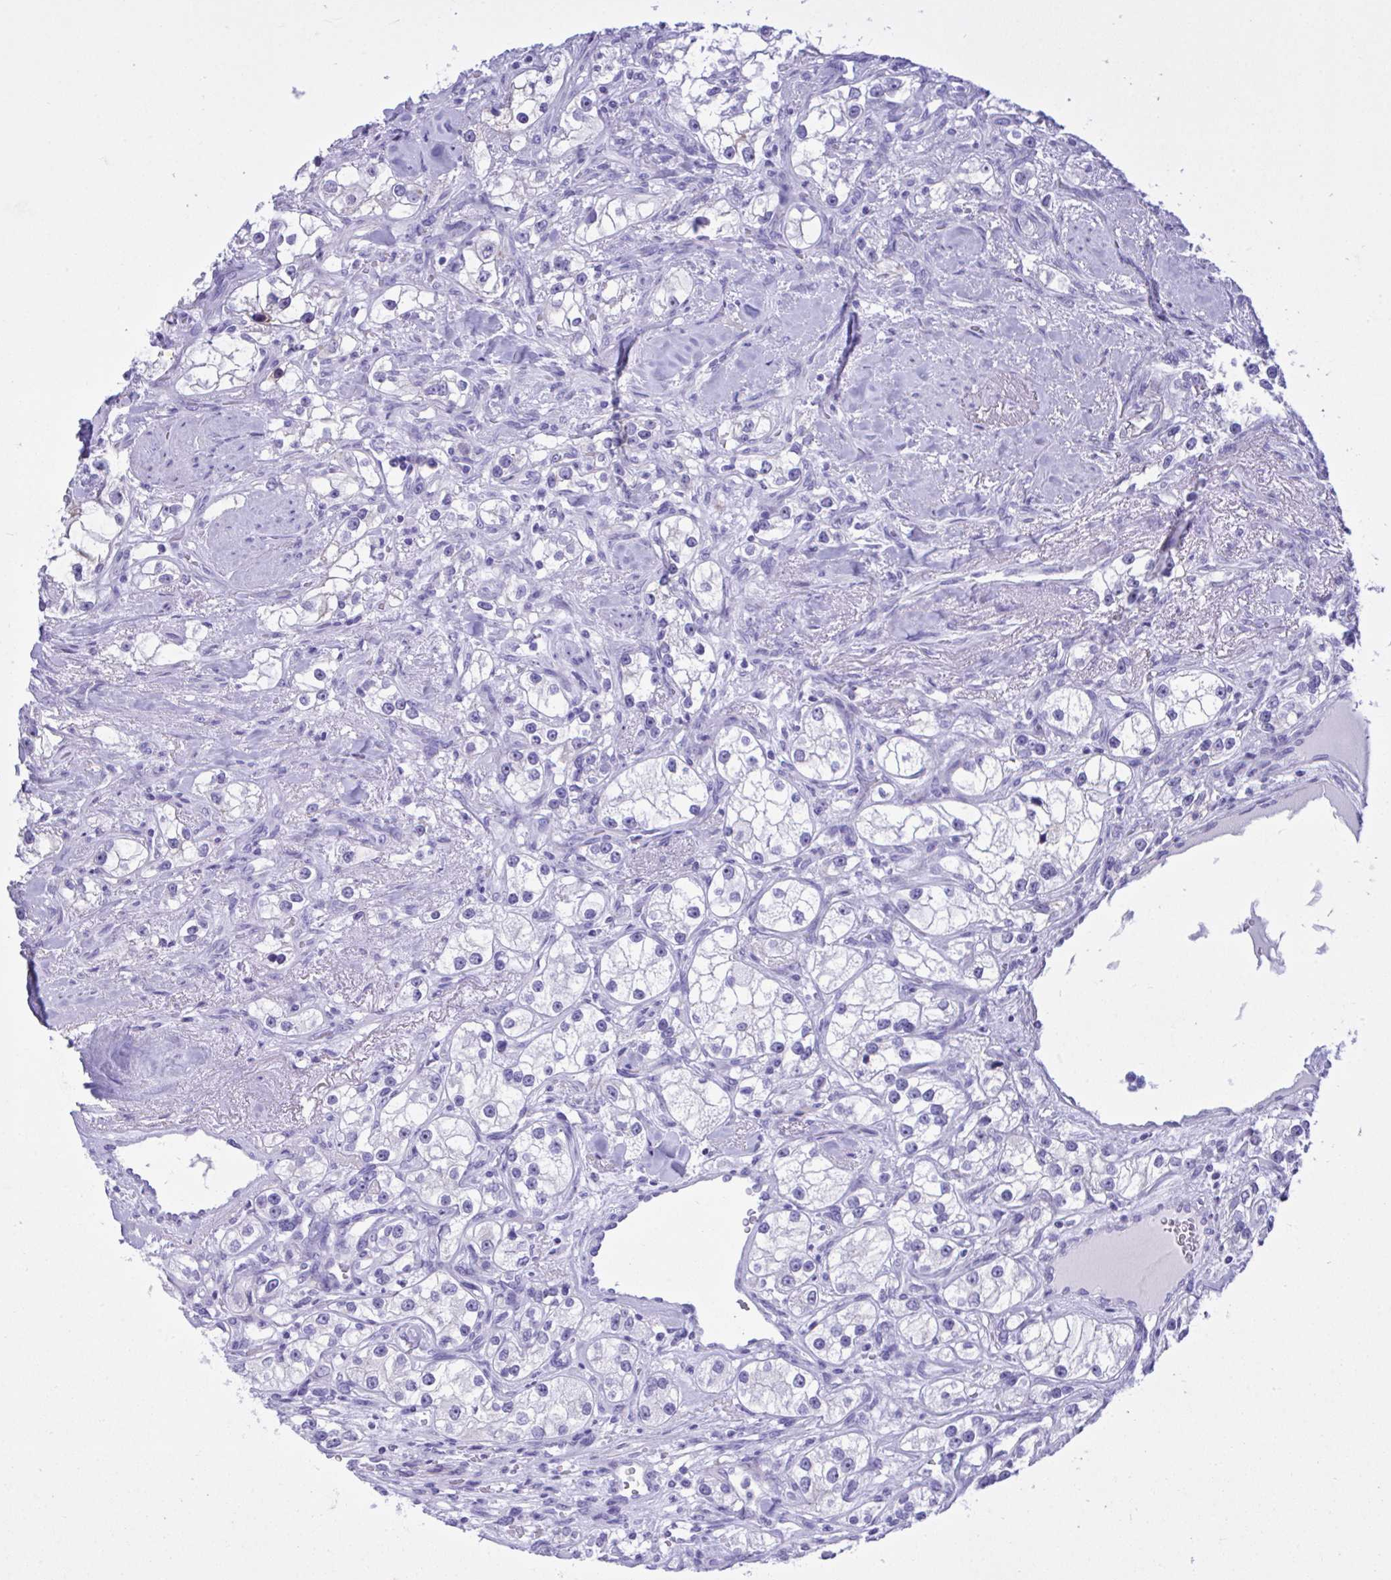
{"staining": {"intensity": "negative", "quantity": "none", "location": "none"}, "tissue": "renal cancer", "cell_type": "Tumor cells", "image_type": "cancer", "snomed": [{"axis": "morphology", "description": "Adenocarcinoma, NOS"}, {"axis": "topography", "description": "Kidney"}], "caption": "Human adenocarcinoma (renal) stained for a protein using immunohistochemistry (IHC) exhibits no staining in tumor cells.", "gene": "BEX5", "patient": {"sex": "male", "age": 77}}